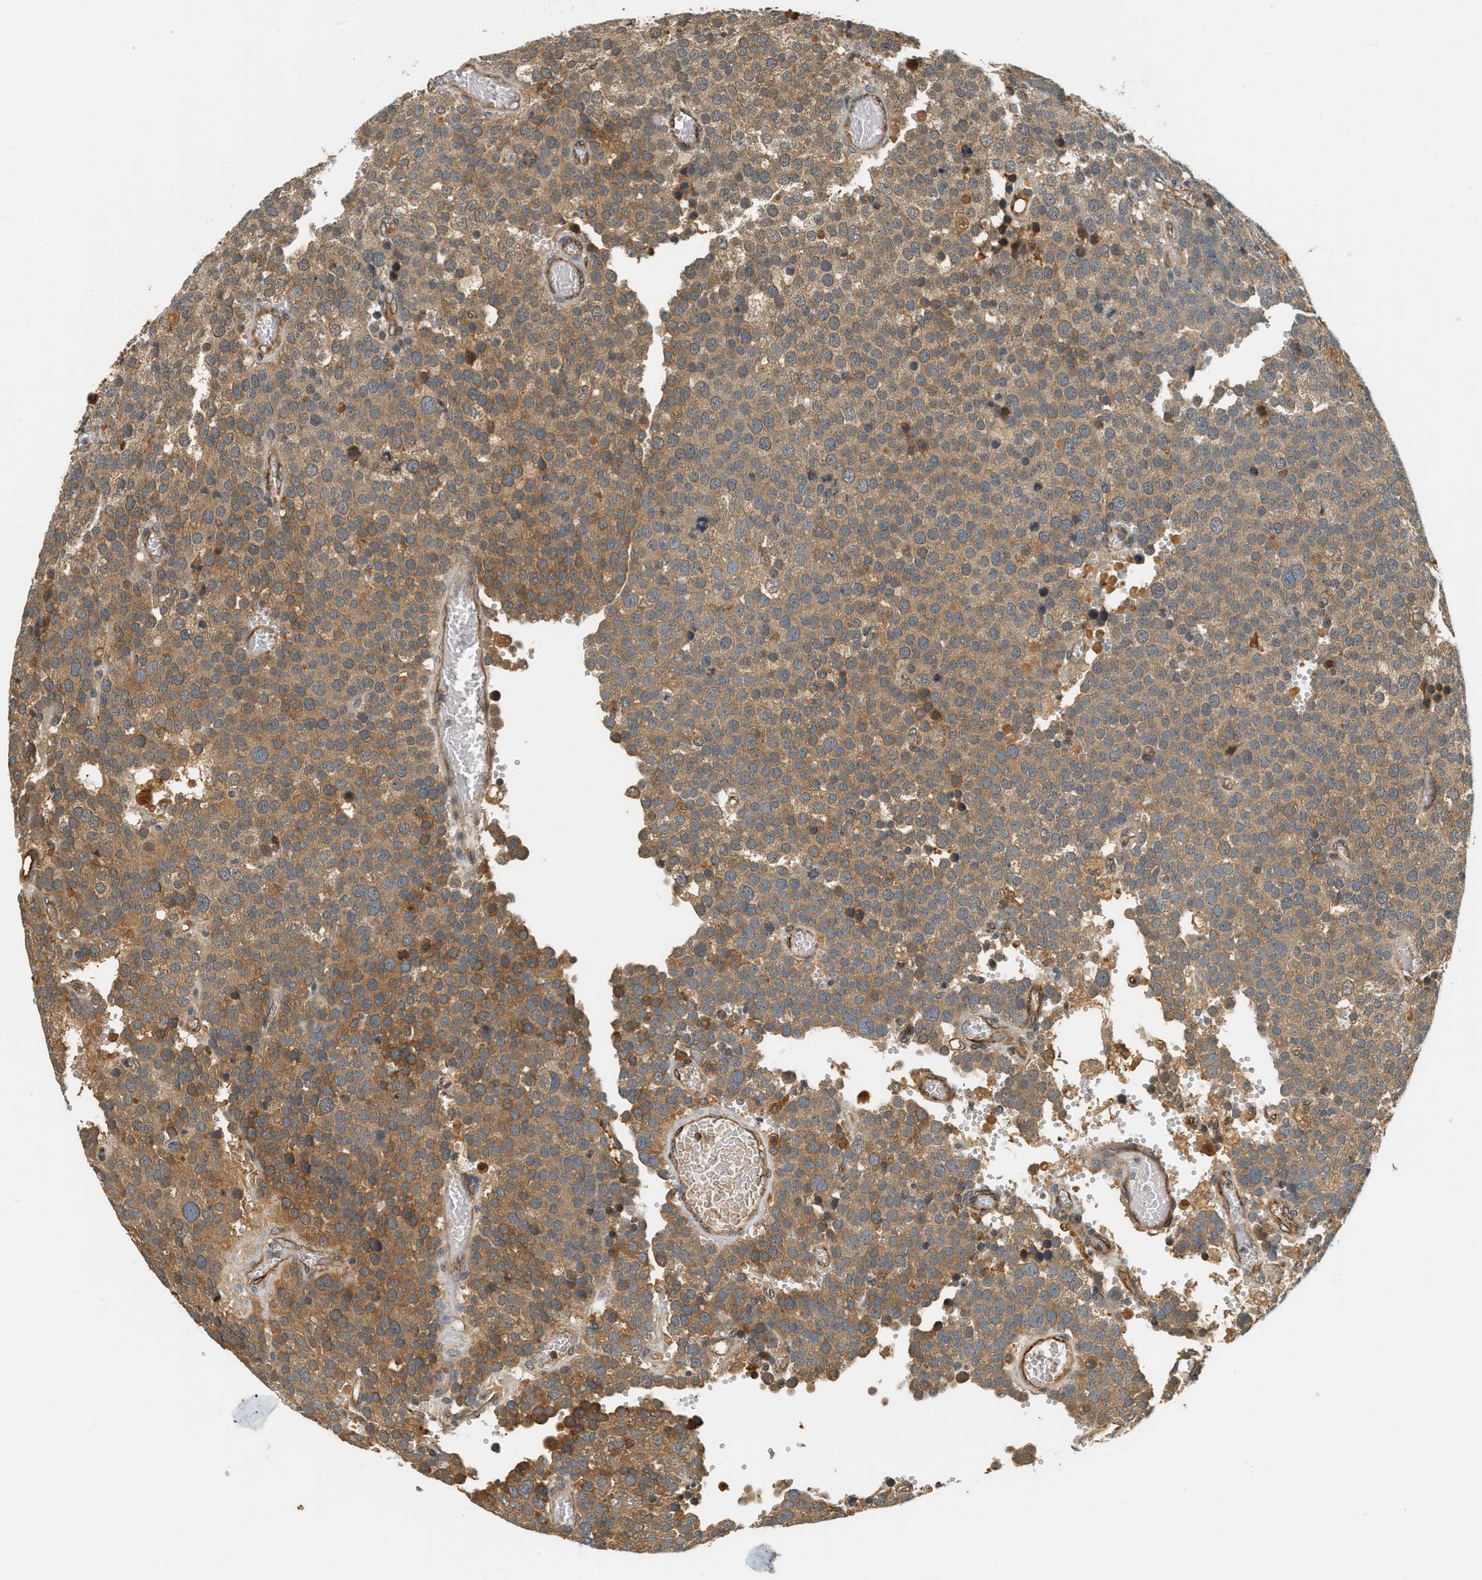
{"staining": {"intensity": "moderate", "quantity": ">75%", "location": "cytoplasmic/membranous"}, "tissue": "testis cancer", "cell_type": "Tumor cells", "image_type": "cancer", "snomed": [{"axis": "morphology", "description": "Normal tissue, NOS"}, {"axis": "morphology", "description": "Seminoma, NOS"}, {"axis": "topography", "description": "Testis"}], "caption": "This is a micrograph of IHC staining of seminoma (testis), which shows moderate expression in the cytoplasmic/membranous of tumor cells.", "gene": "PDK1", "patient": {"sex": "male", "age": 71}}